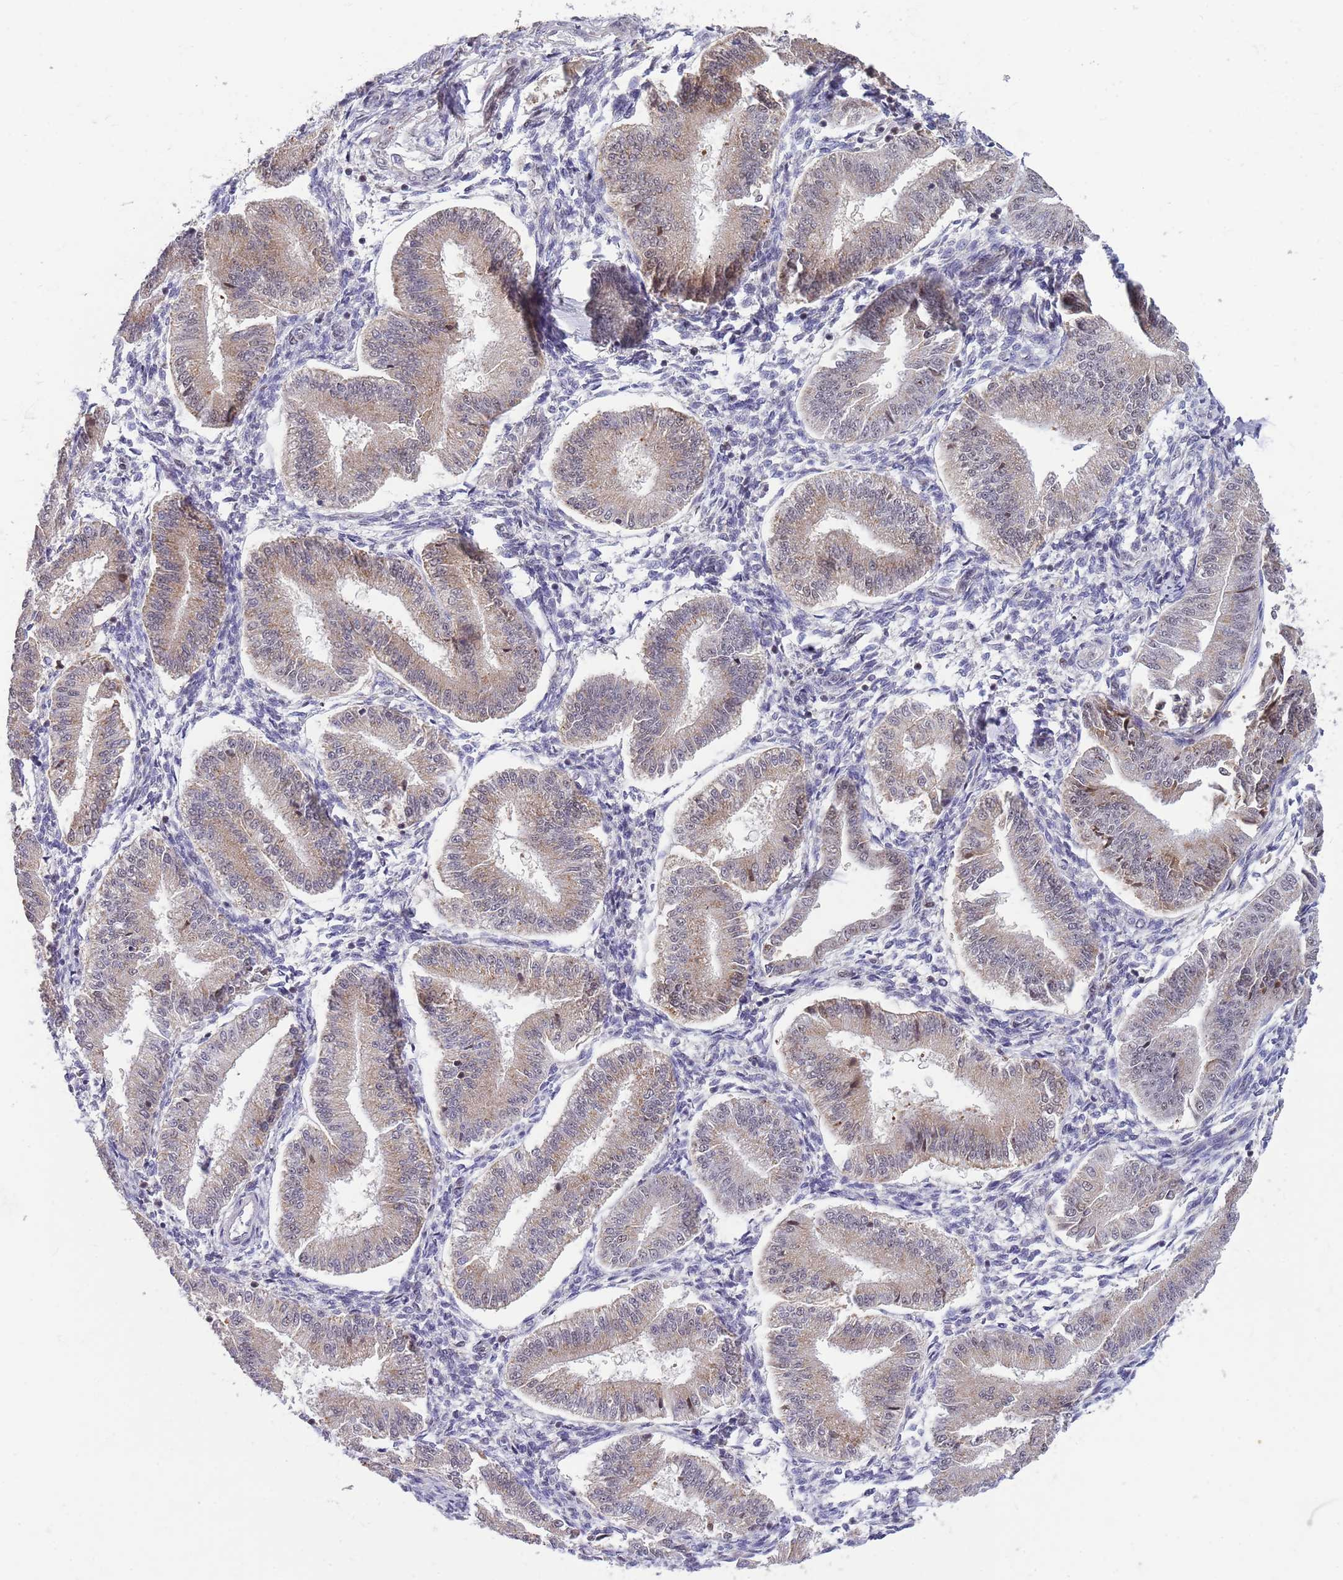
{"staining": {"intensity": "negative", "quantity": "none", "location": "none"}, "tissue": "endometrium", "cell_type": "Cells in endometrial stroma", "image_type": "normal", "snomed": [{"axis": "morphology", "description": "Normal tissue, NOS"}, {"axis": "topography", "description": "Endometrium"}], "caption": "Immunohistochemical staining of normal human endometrium shows no significant expression in cells in endometrial stroma. (DAB (3,3'-diaminobenzidine) IHC with hematoxylin counter stain).", "gene": "CCNJL", "patient": {"sex": "female", "age": 39}}